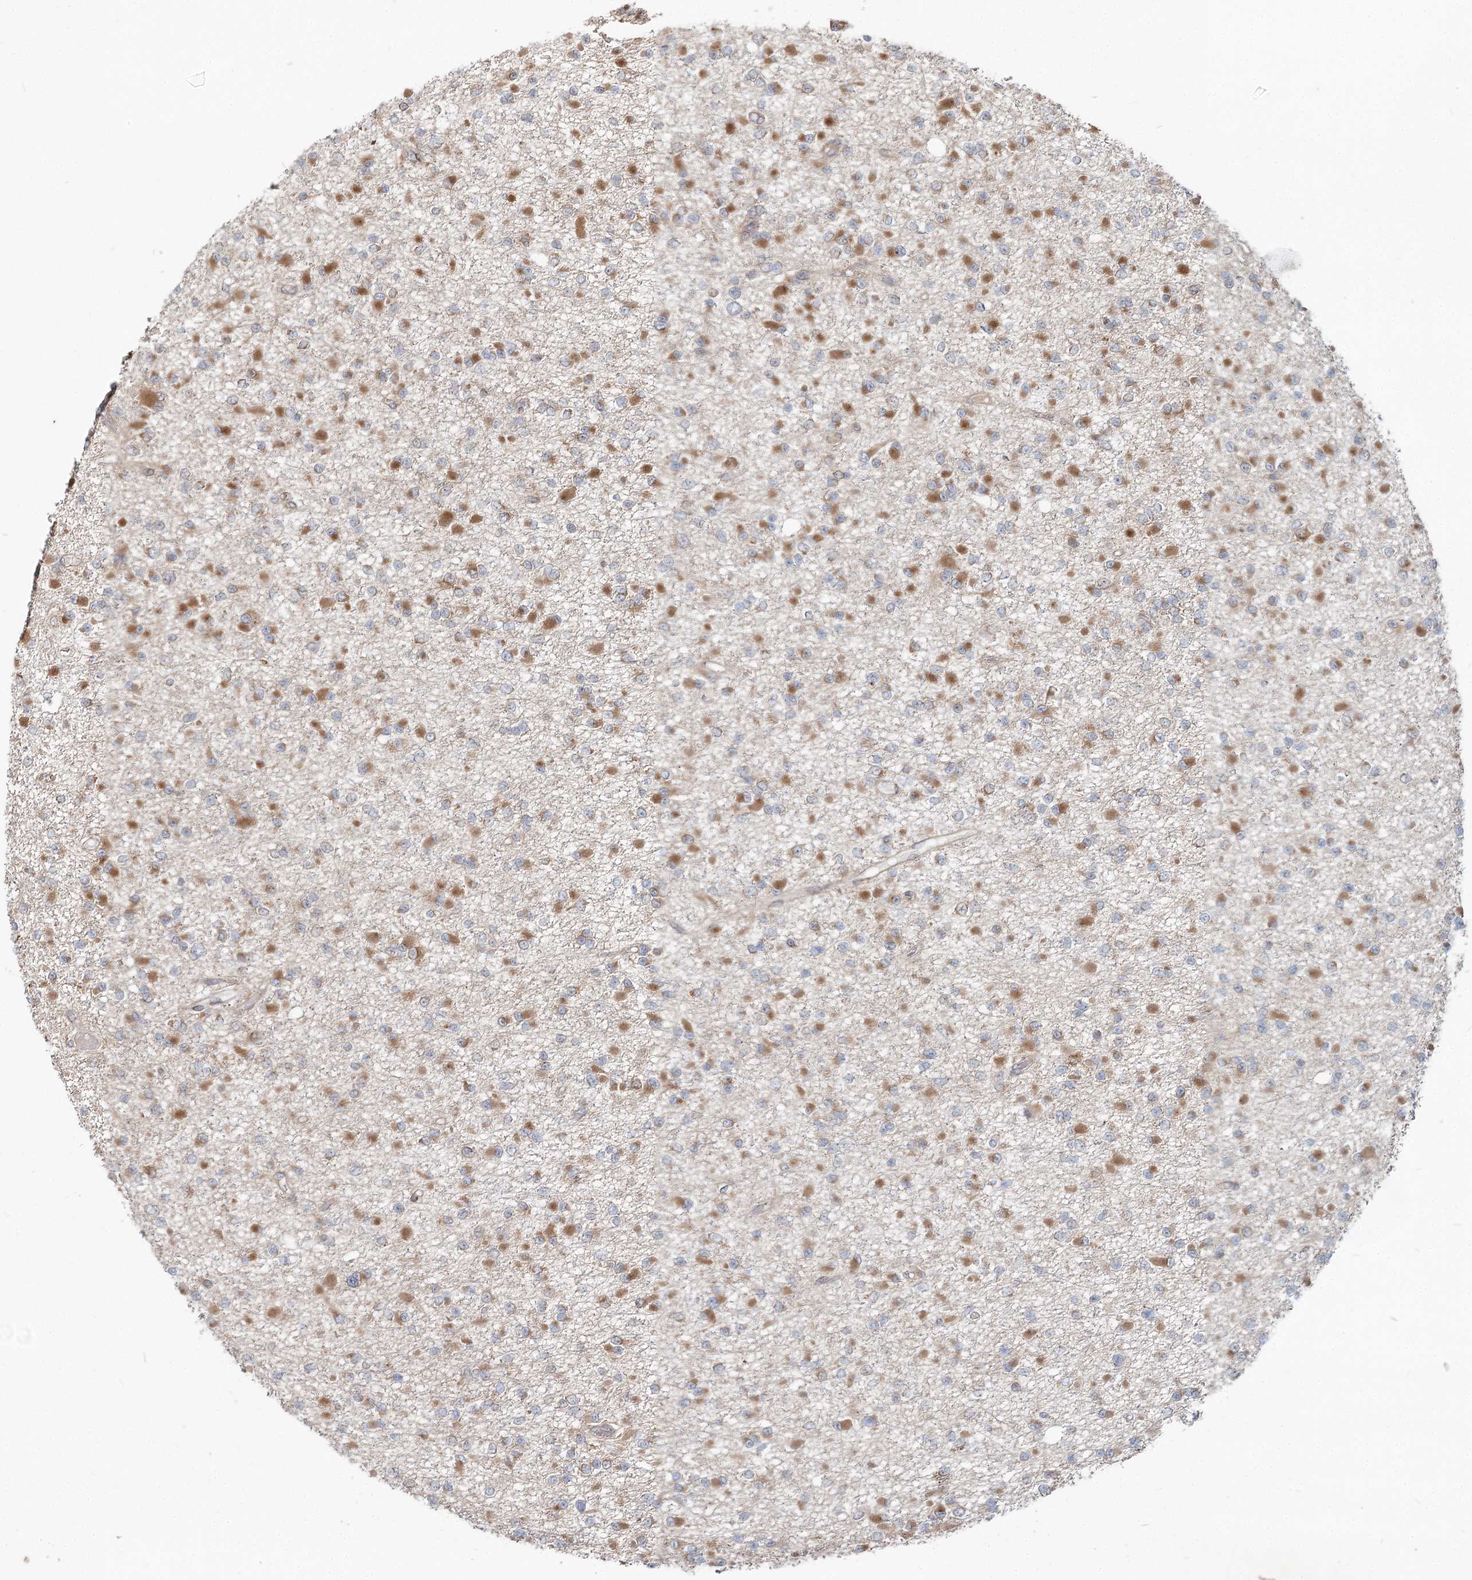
{"staining": {"intensity": "moderate", "quantity": ">75%", "location": "cytoplasmic/membranous"}, "tissue": "glioma", "cell_type": "Tumor cells", "image_type": "cancer", "snomed": [{"axis": "morphology", "description": "Glioma, malignant, Low grade"}, {"axis": "topography", "description": "Brain"}], "caption": "The immunohistochemical stain highlights moderate cytoplasmic/membranous positivity in tumor cells of malignant low-grade glioma tissue.", "gene": "SPART", "patient": {"sex": "female", "age": 22}}